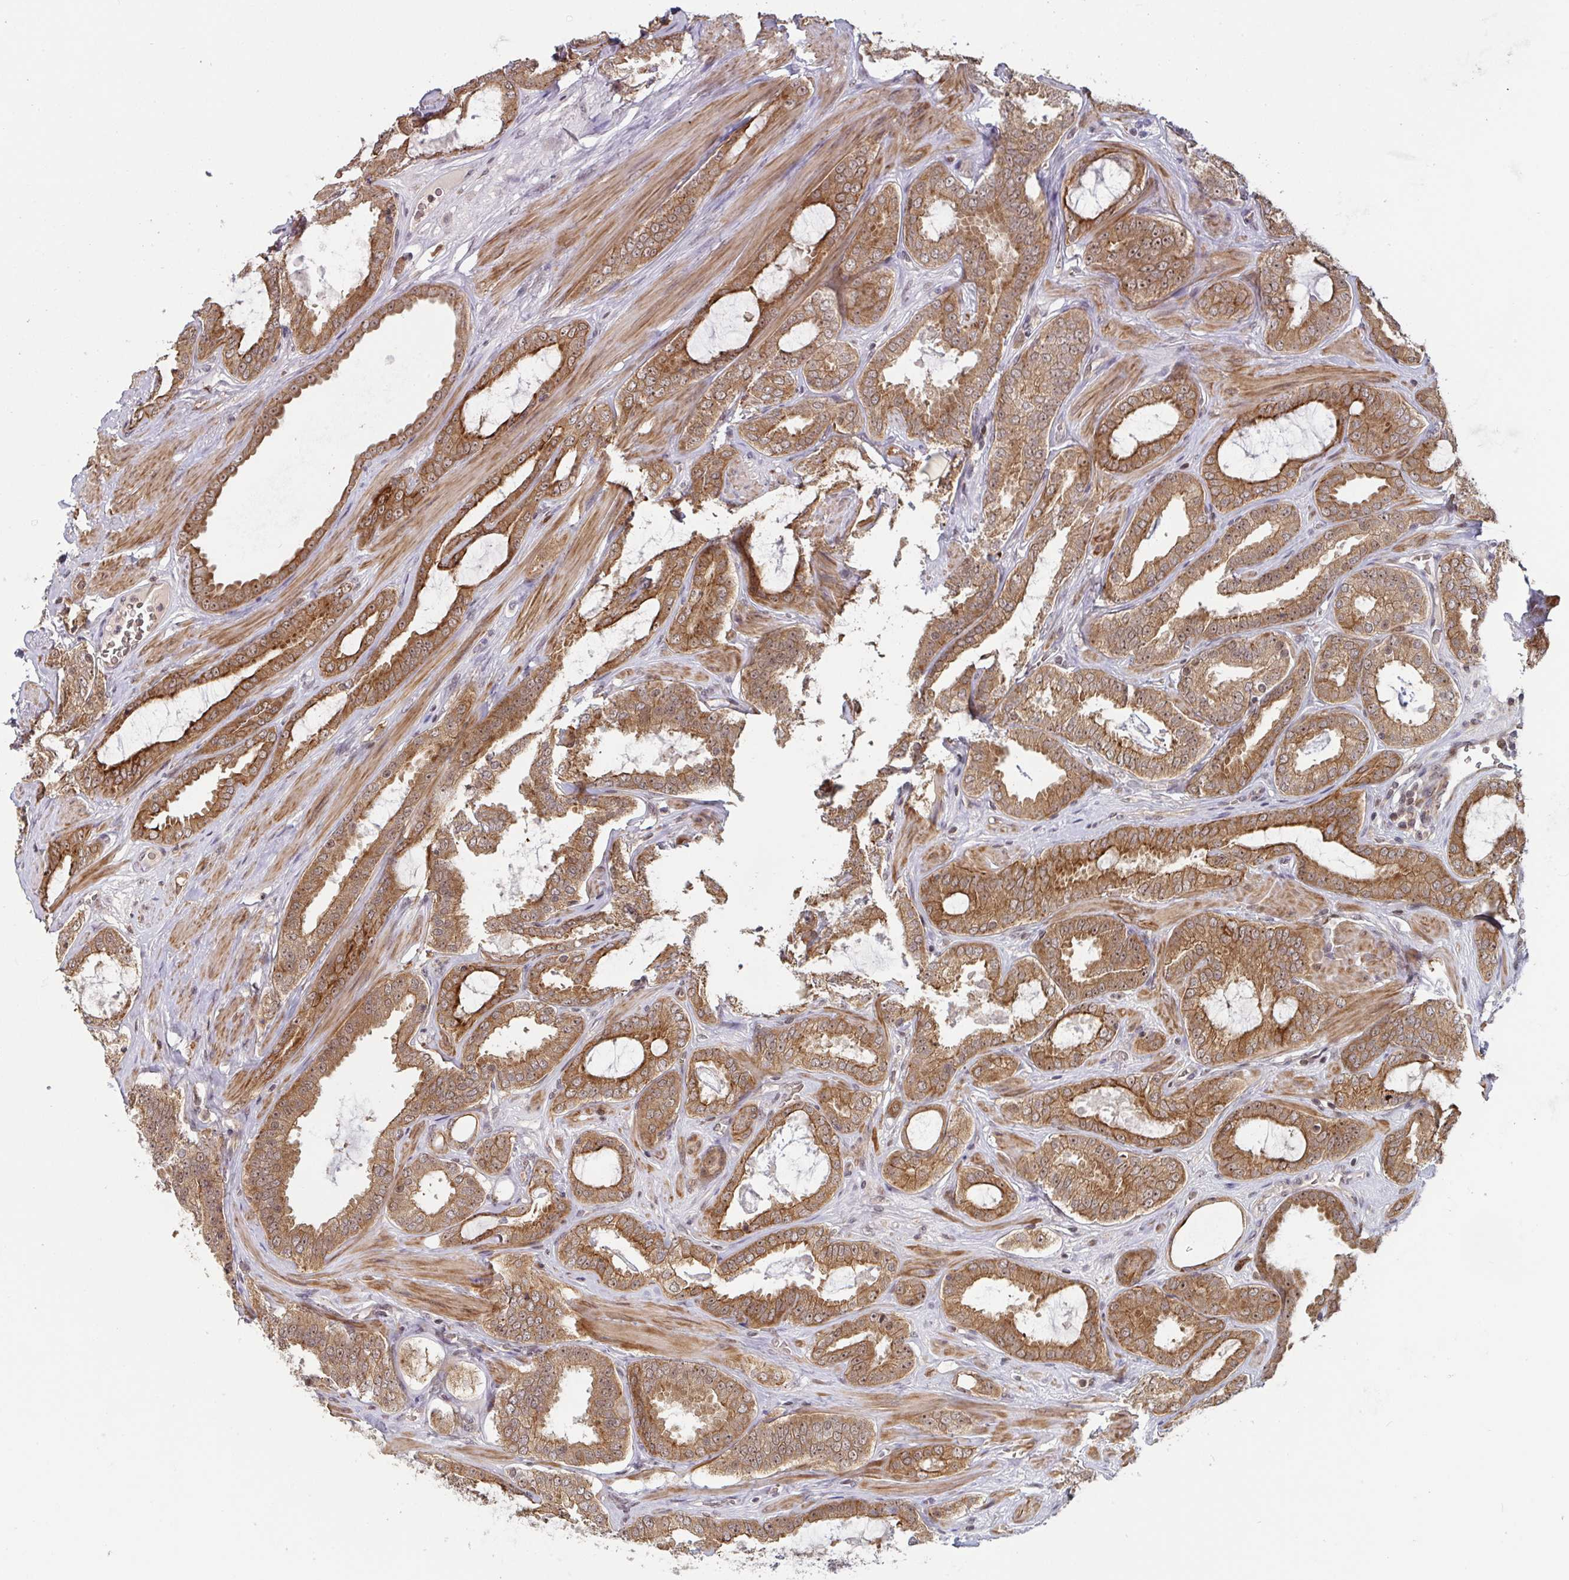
{"staining": {"intensity": "moderate", "quantity": ">75%", "location": "cytoplasmic/membranous"}, "tissue": "prostate cancer", "cell_type": "Tumor cells", "image_type": "cancer", "snomed": [{"axis": "morphology", "description": "Adenocarcinoma, High grade"}, {"axis": "topography", "description": "Prostate"}], "caption": "DAB (3,3'-diaminobenzidine) immunohistochemical staining of prostate cancer demonstrates moderate cytoplasmic/membranous protein staining in about >75% of tumor cells.", "gene": "NLRP13", "patient": {"sex": "male", "age": 63}}